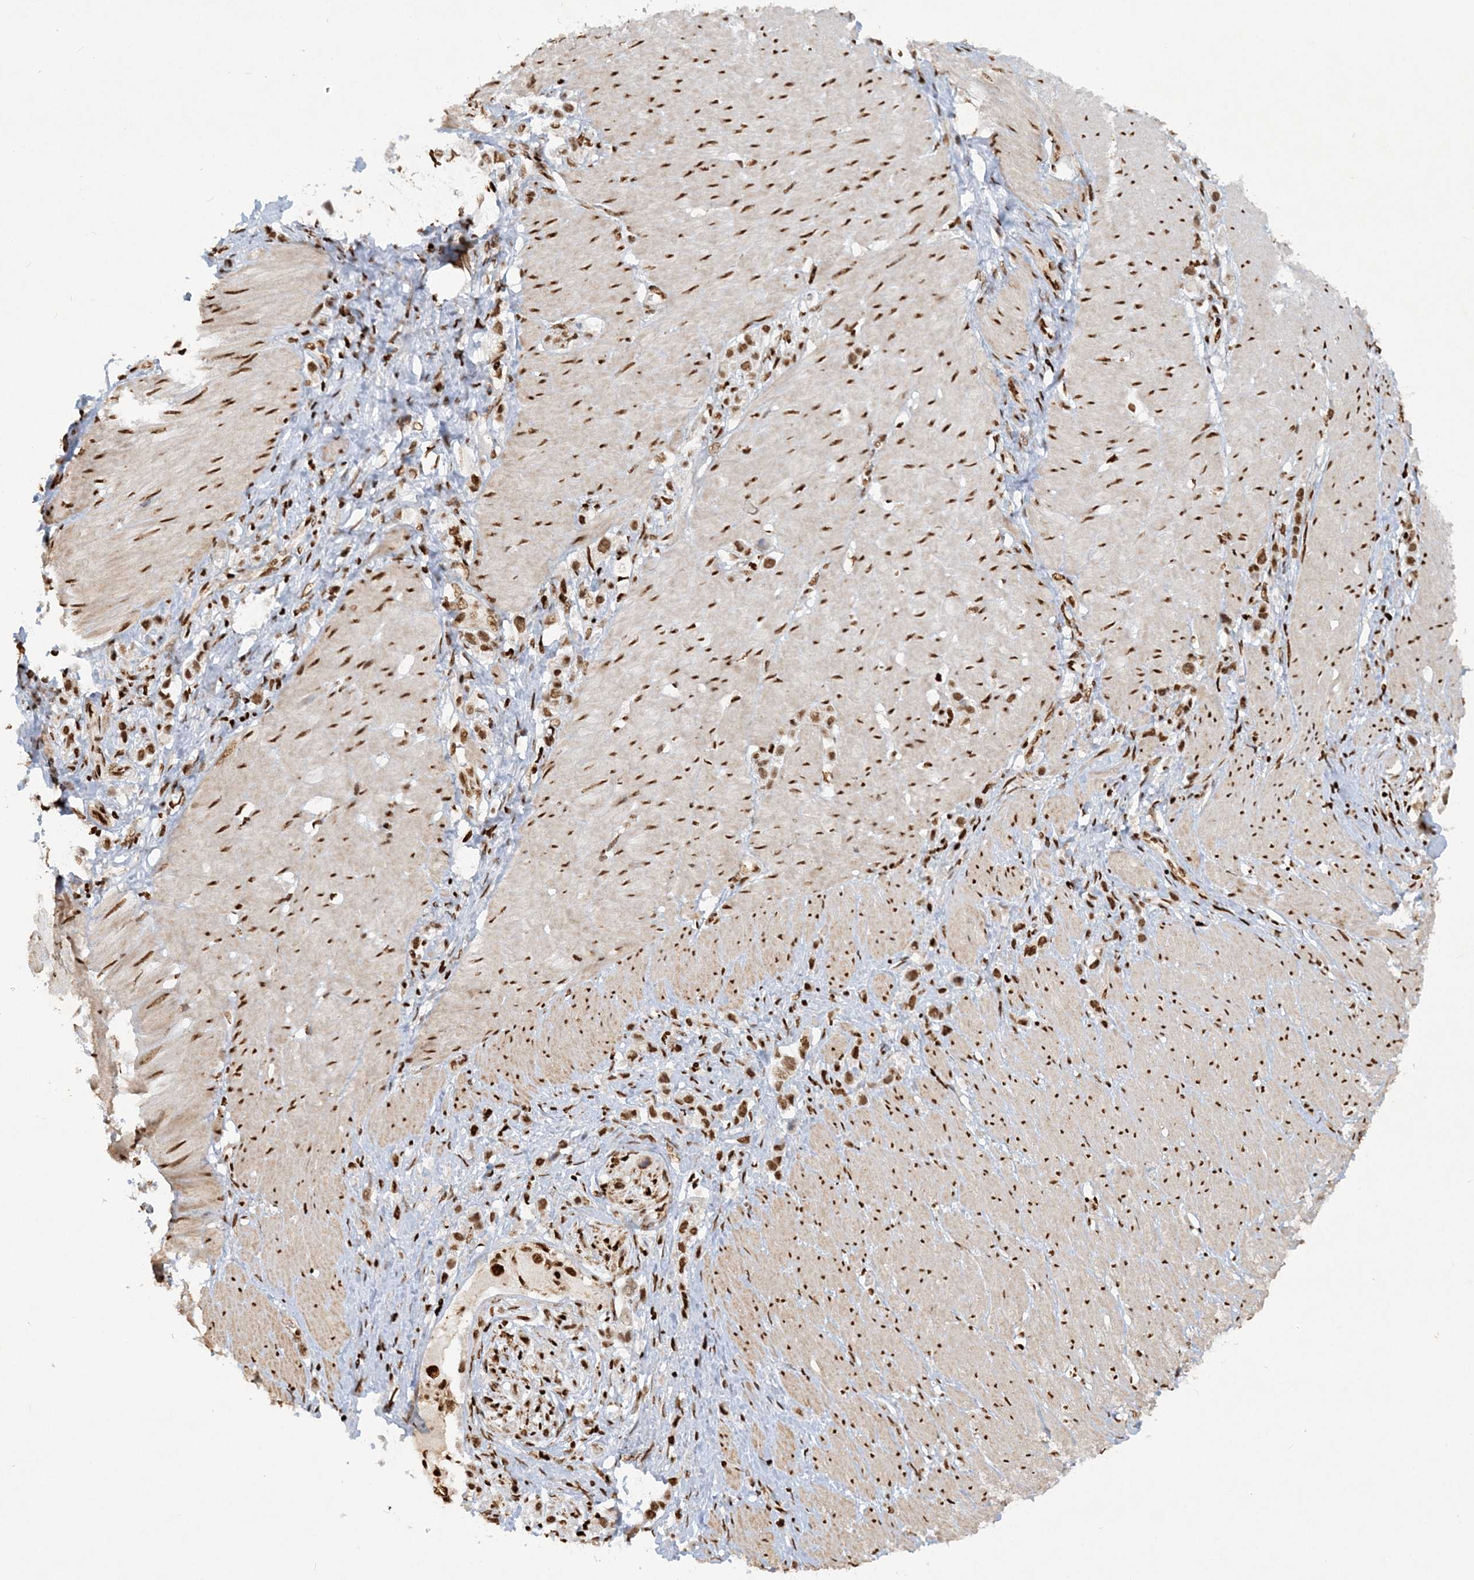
{"staining": {"intensity": "moderate", "quantity": ">75%", "location": "nuclear"}, "tissue": "stomach cancer", "cell_type": "Tumor cells", "image_type": "cancer", "snomed": [{"axis": "morphology", "description": "Normal tissue, NOS"}, {"axis": "morphology", "description": "Adenocarcinoma, NOS"}, {"axis": "topography", "description": "Stomach, upper"}, {"axis": "topography", "description": "Stomach"}], "caption": "High-power microscopy captured an immunohistochemistry image of stomach adenocarcinoma, revealing moderate nuclear positivity in approximately >75% of tumor cells. (DAB (3,3'-diaminobenzidine) = brown stain, brightfield microscopy at high magnification).", "gene": "DELE1", "patient": {"sex": "female", "age": 65}}